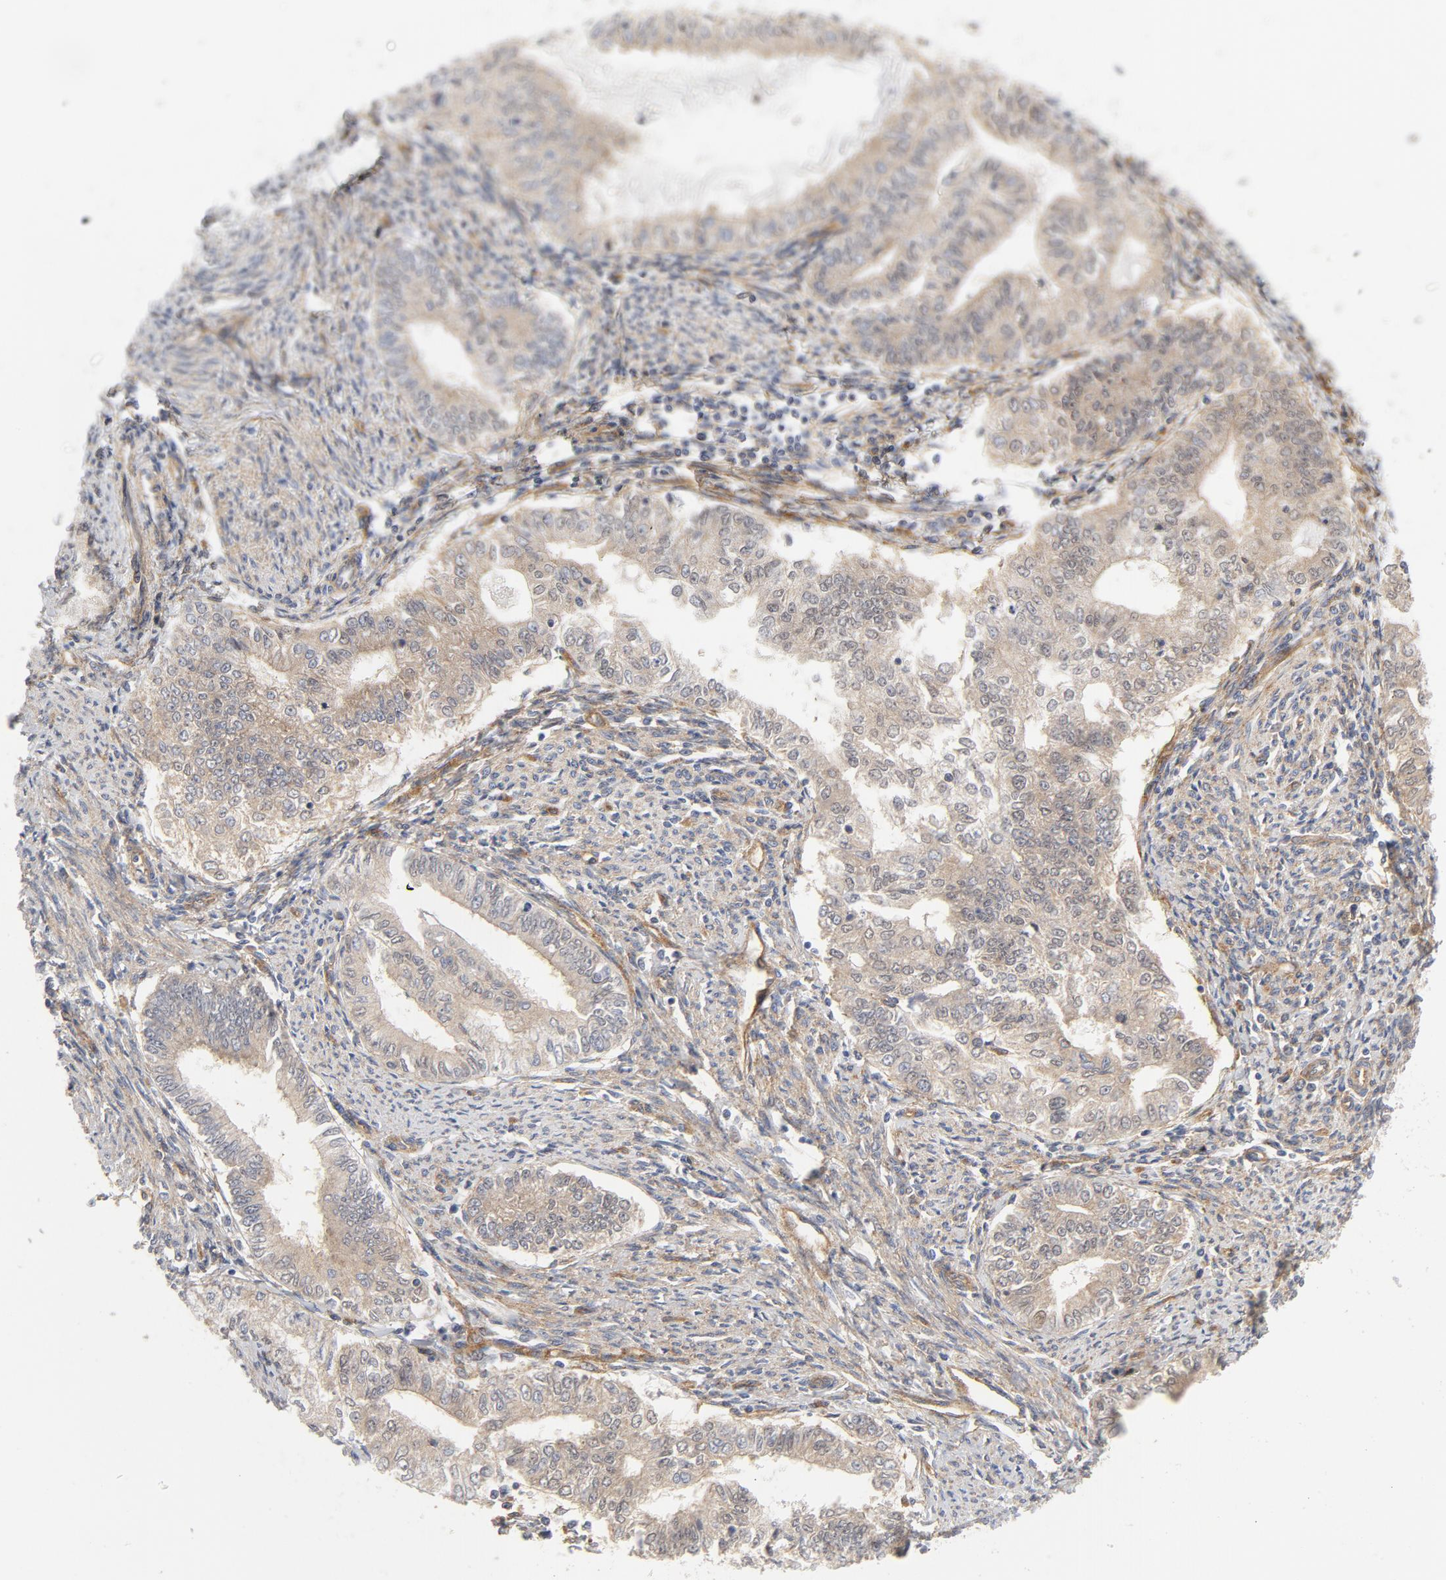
{"staining": {"intensity": "weak", "quantity": ">75%", "location": "cytoplasmic/membranous"}, "tissue": "endometrial cancer", "cell_type": "Tumor cells", "image_type": "cancer", "snomed": [{"axis": "morphology", "description": "Adenocarcinoma, NOS"}, {"axis": "topography", "description": "Endometrium"}], "caption": "Immunohistochemical staining of adenocarcinoma (endometrial) displays low levels of weak cytoplasmic/membranous staining in approximately >75% of tumor cells. (Brightfield microscopy of DAB IHC at high magnification).", "gene": "AP2A1", "patient": {"sex": "female", "age": 66}}